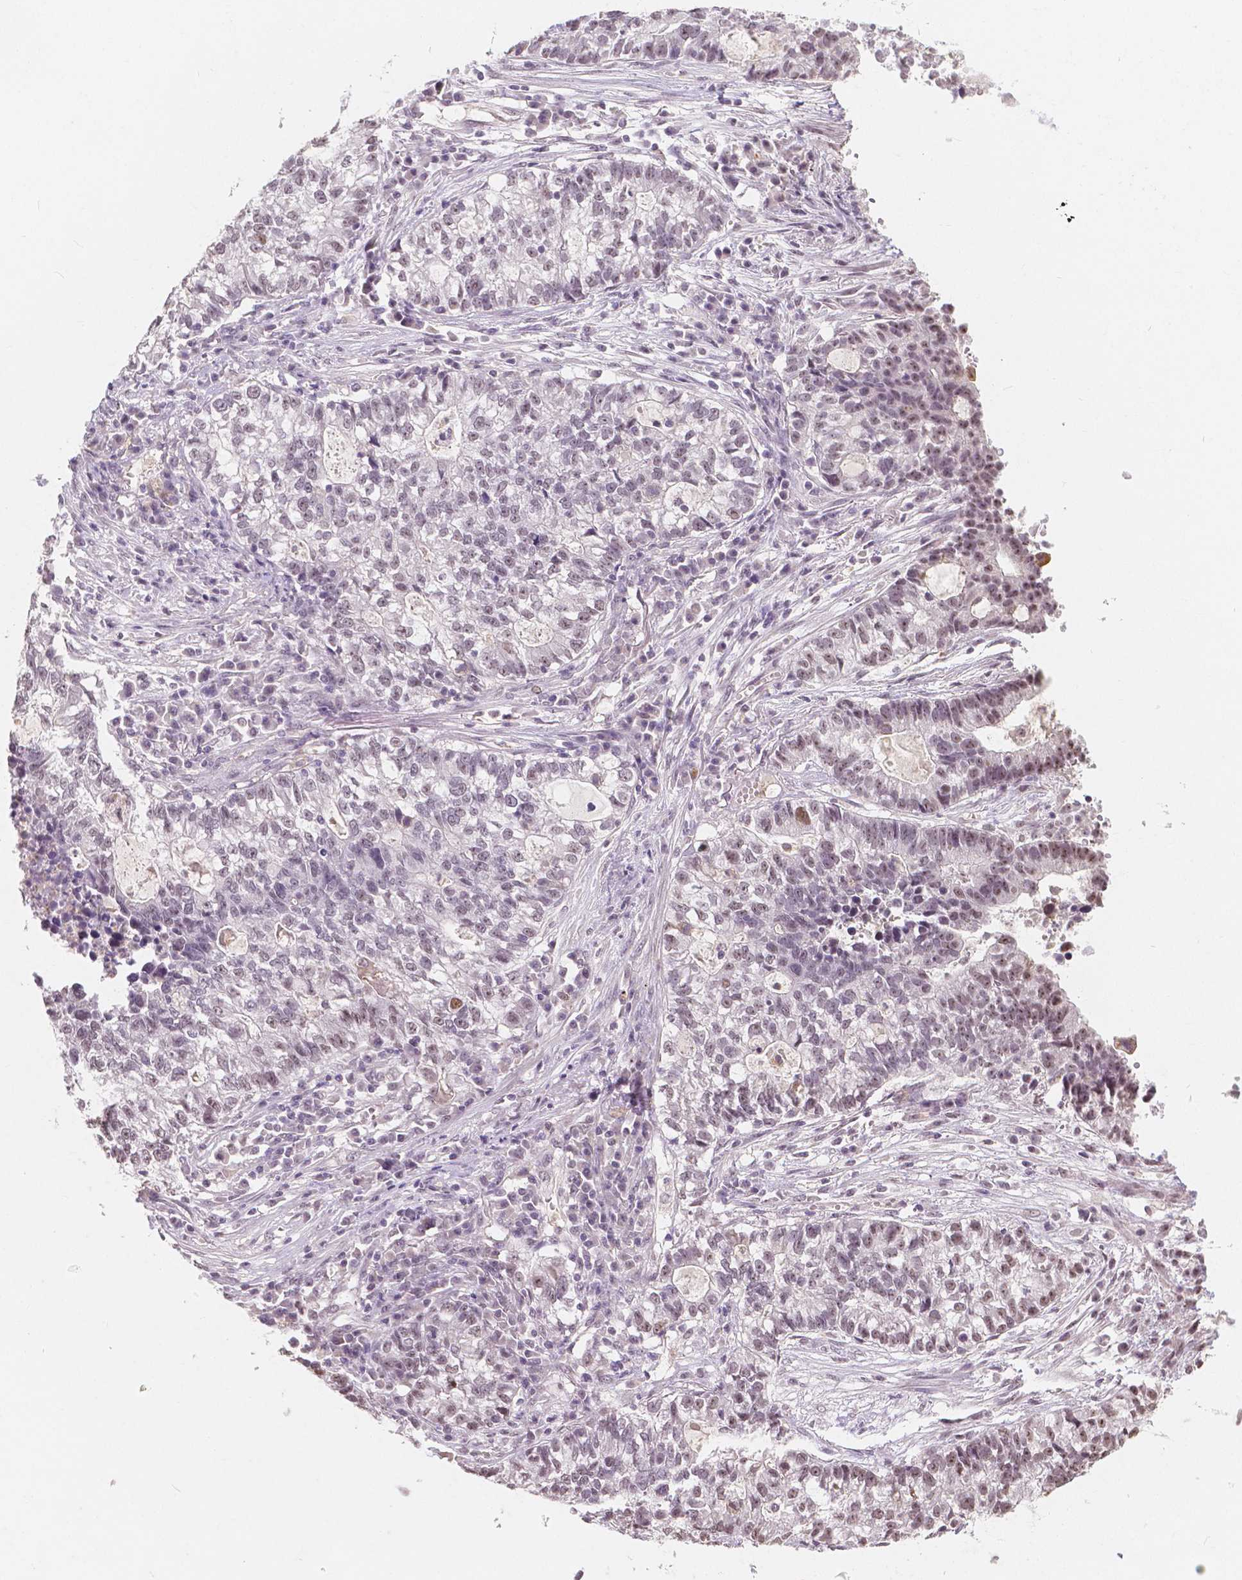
{"staining": {"intensity": "weak", "quantity": "<25%", "location": "nuclear"}, "tissue": "lung cancer", "cell_type": "Tumor cells", "image_type": "cancer", "snomed": [{"axis": "morphology", "description": "Adenocarcinoma, NOS"}, {"axis": "topography", "description": "Lung"}], "caption": "Tumor cells are negative for protein expression in human lung cancer. (DAB immunohistochemistry (IHC), high magnification).", "gene": "NOLC1", "patient": {"sex": "male", "age": 57}}